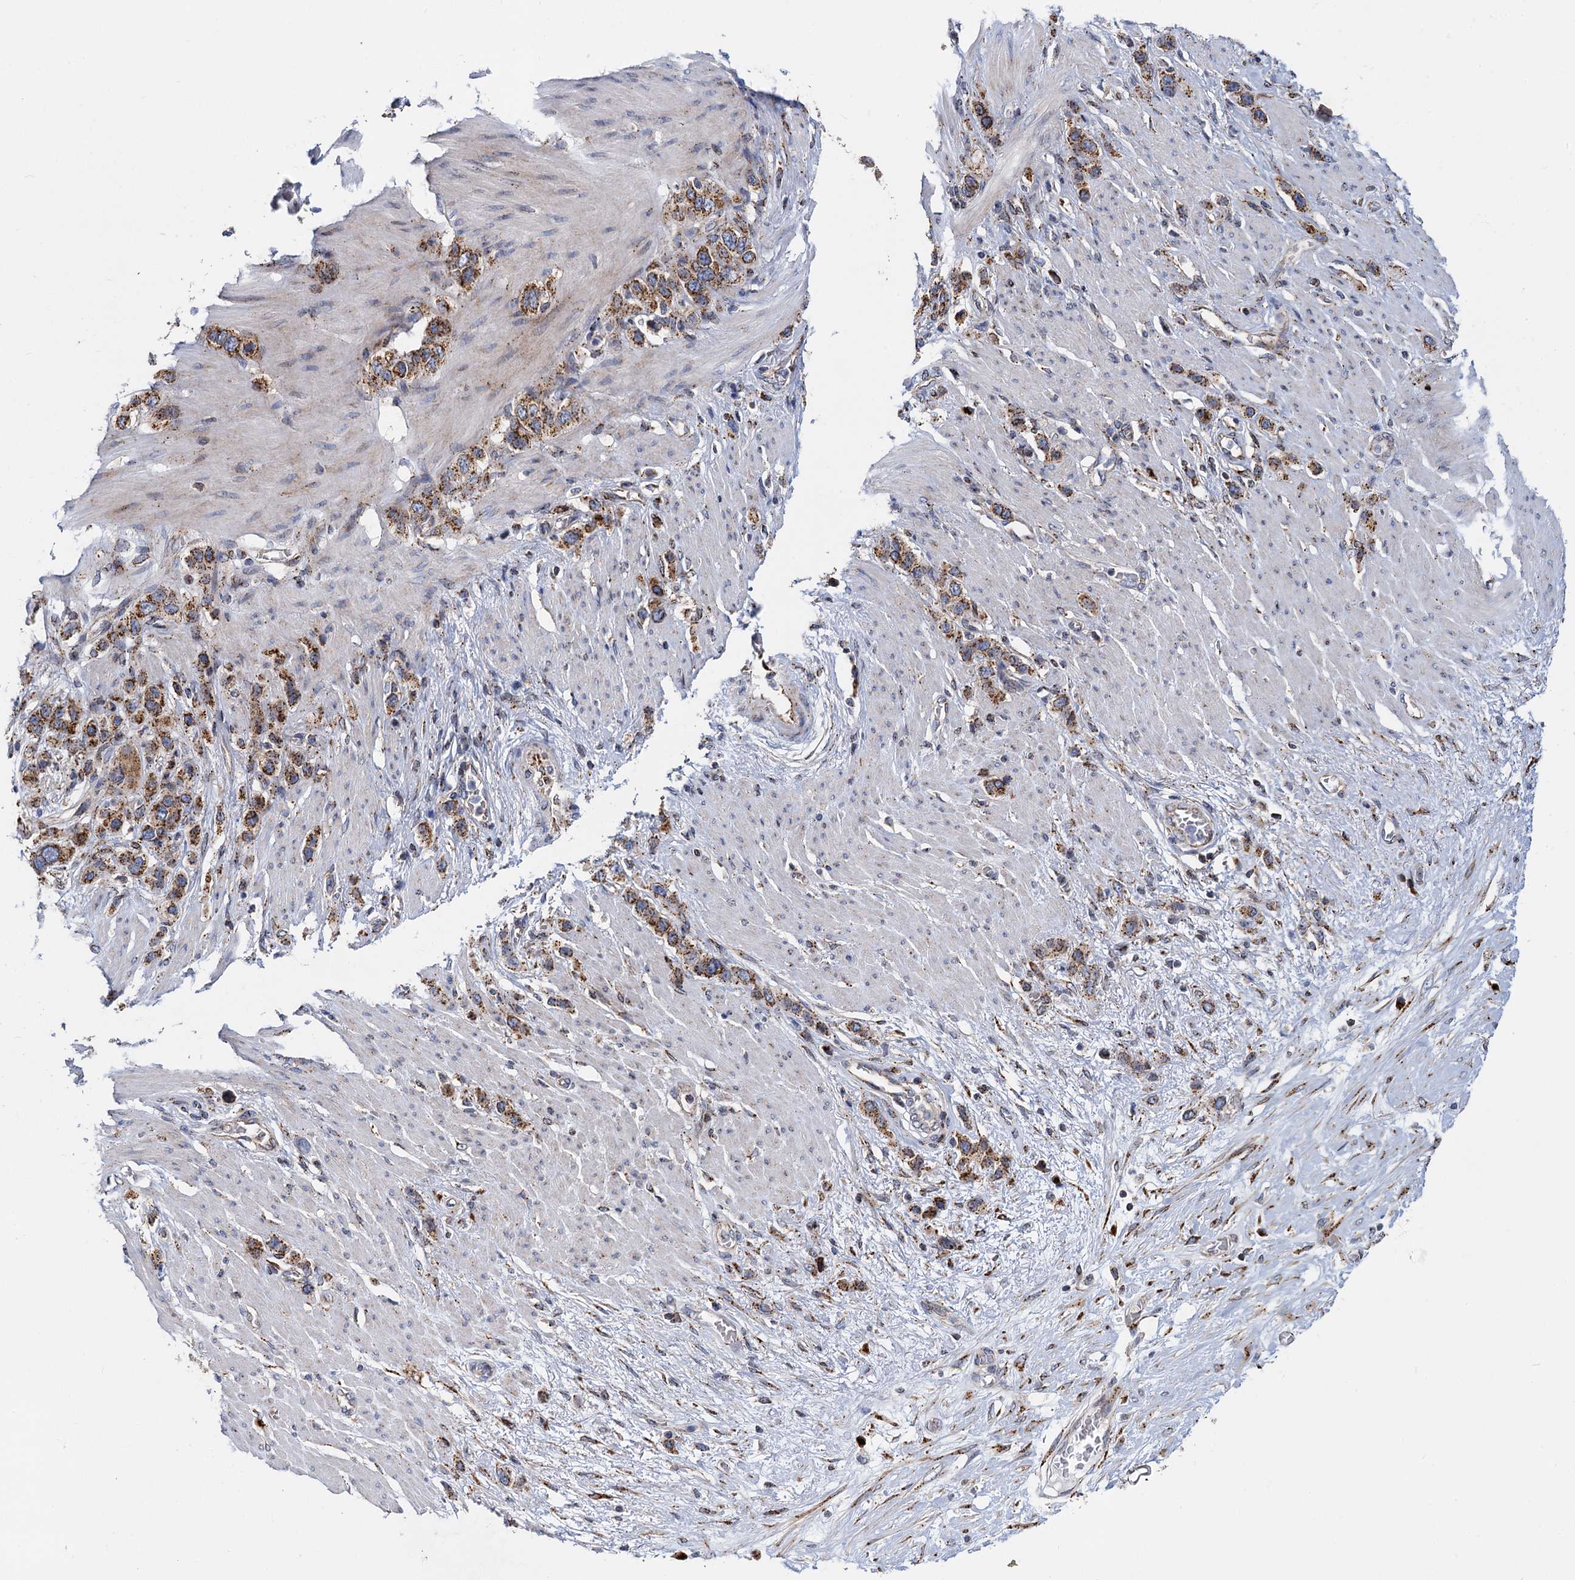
{"staining": {"intensity": "moderate", "quantity": ">75%", "location": "cytoplasmic/membranous"}, "tissue": "stomach cancer", "cell_type": "Tumor cells", "image_type": "cancer", "snomed": [{"axis": "morphology", "description": "Adenocarcinoma, NOS"}, {"axis": "morphology", "description": "Adenocarcinoma, High grade"}, {"axis": "topography", "description": "Stomach, upper"}, {"axis": "topography", "description": "Stomach, lower"}], "caption": "The histopathology image exhibits immunohistochemical staining of stomach adenocarcinoma. There is moderate cytoplasmic/membranous expression is identified in about >75% of tumor cells.", "gene": "SUPT20H", "patient": {"sex": "female", "age": 65}}